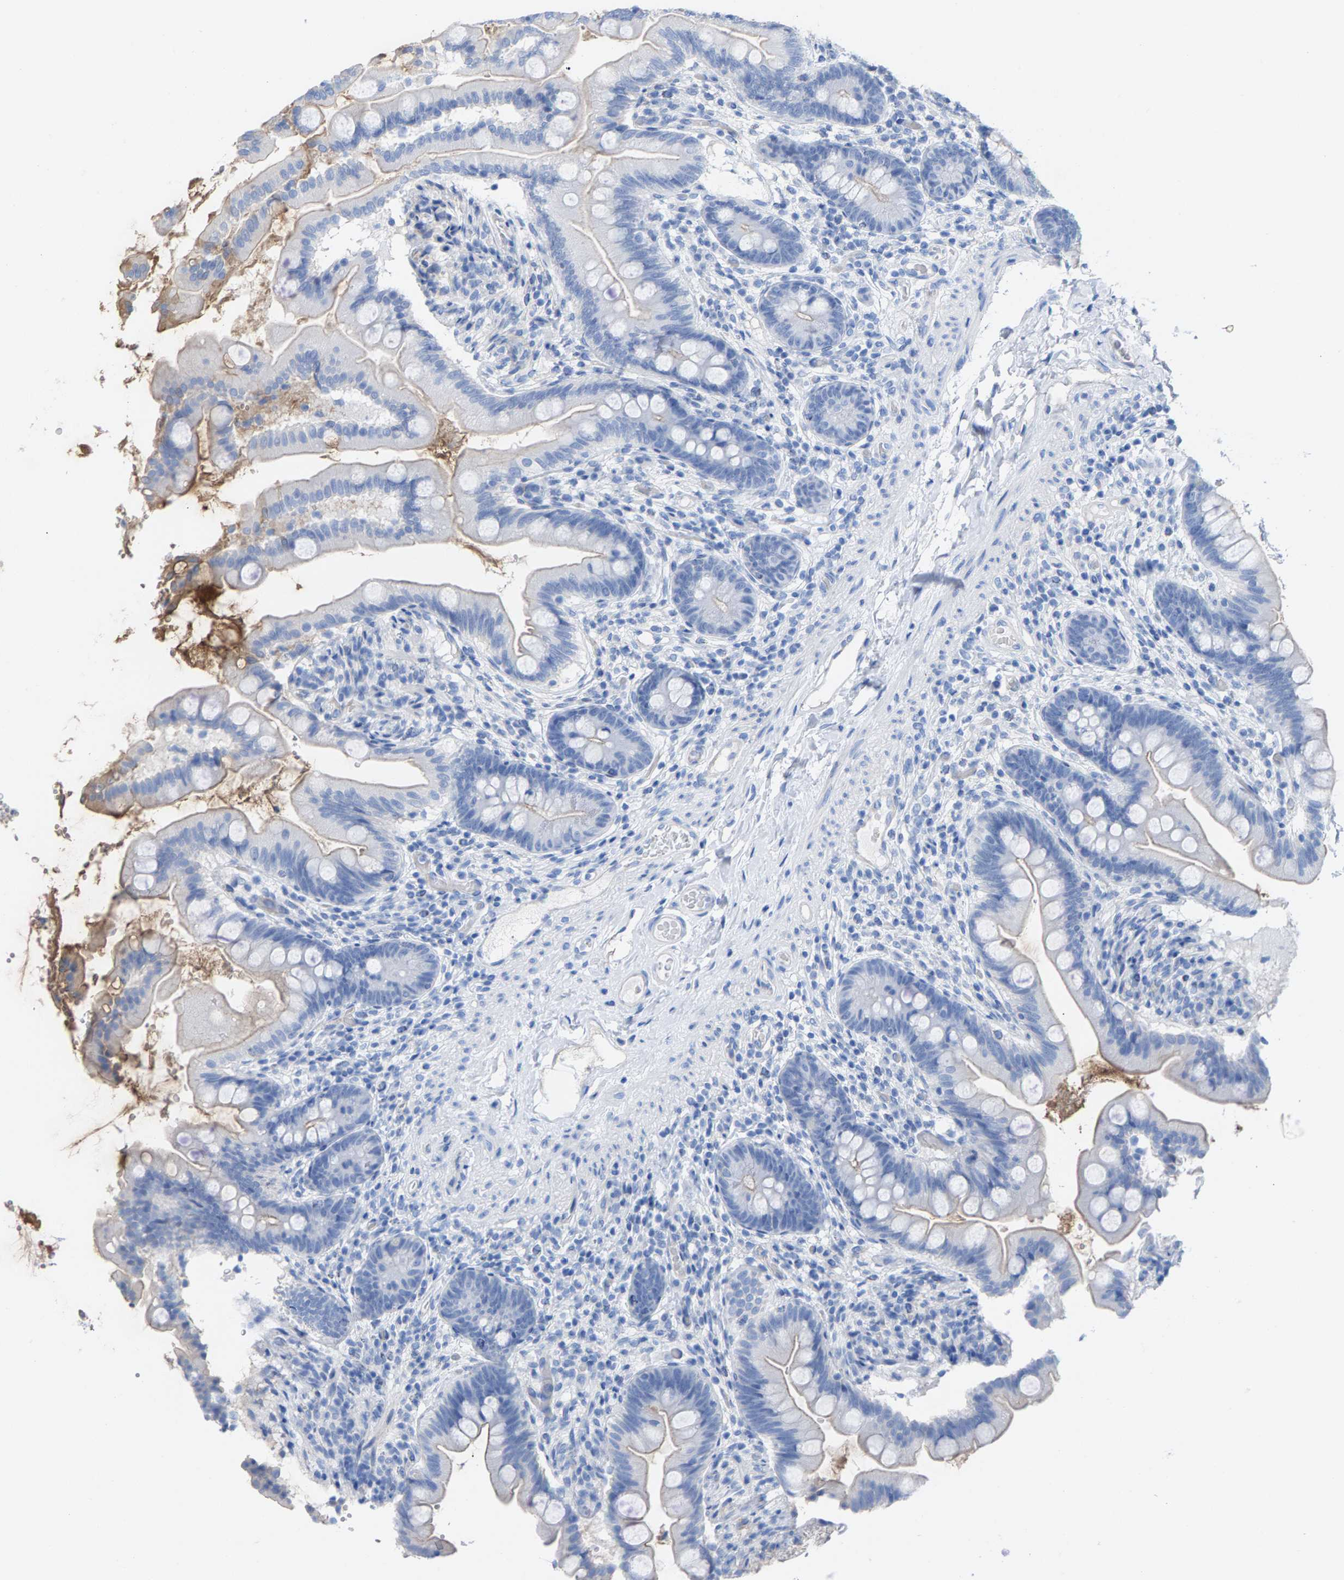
{"staining": {"intensity": "negative", "quantity": "none", "location": "none"}, "tissue": "small intestine", "cell_type": "Glandular cells", "image_type": "normal", "snomed": [{"axis": "morphology", "description": "Normal tissue, NOS"}, {"axis": "topography", "description": "Small intestine"}], "caption": "The histopathology image demonstrates no staining of glandular cells in benign small intestine.", "gene": "CPA1", "patient": {"sex": "female", "age": 56}}